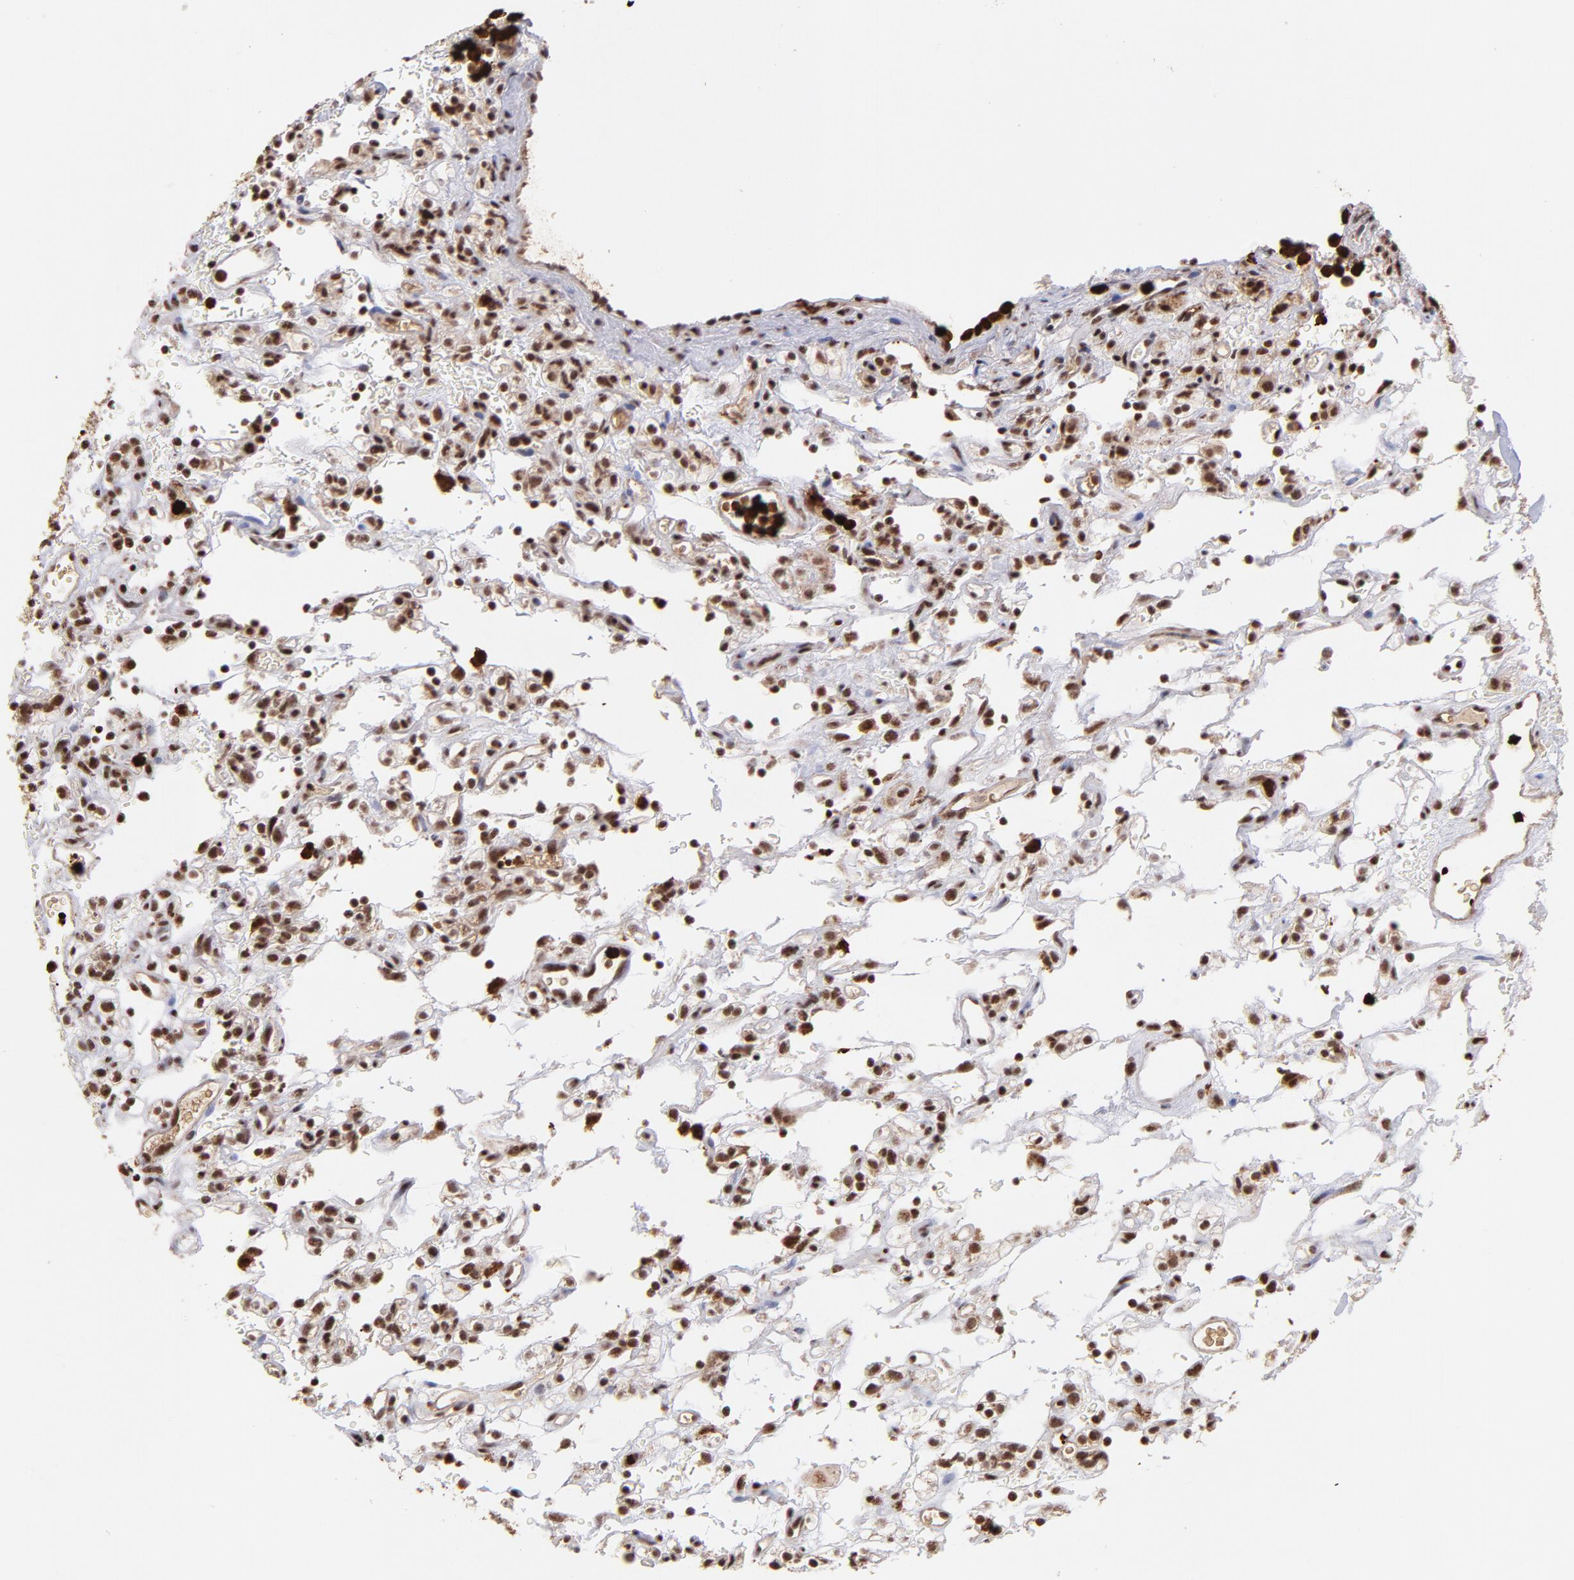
{"staining": {"intensity": "moderate", "quantity": ">75%", "location": "cytoplasmic/membranous,nuclear"}, "tissue": "renal cancer", "cell_type": "Tumor cells", "image_type": "cancer", "snomed": [{"axis": "morphology", "description": "Normal tissue, NOS"}, {"axis": "morphology", "description": "Adenocarcinoma, NOS"}, {"axis": "topography", "description": "Kidney"}], "caption": "High-magnification brightfield microscopy of adenocarcinoma (renal) stained with DAB (brown) and counterstained with hematoxylin (blue). tumor cells exhibit moderate cytoplasmic/membranous and nuclear staining is appreciated in about>75% of cells.", "gene": "ZFX", "patient": {"sex": "female", "age": 72}}